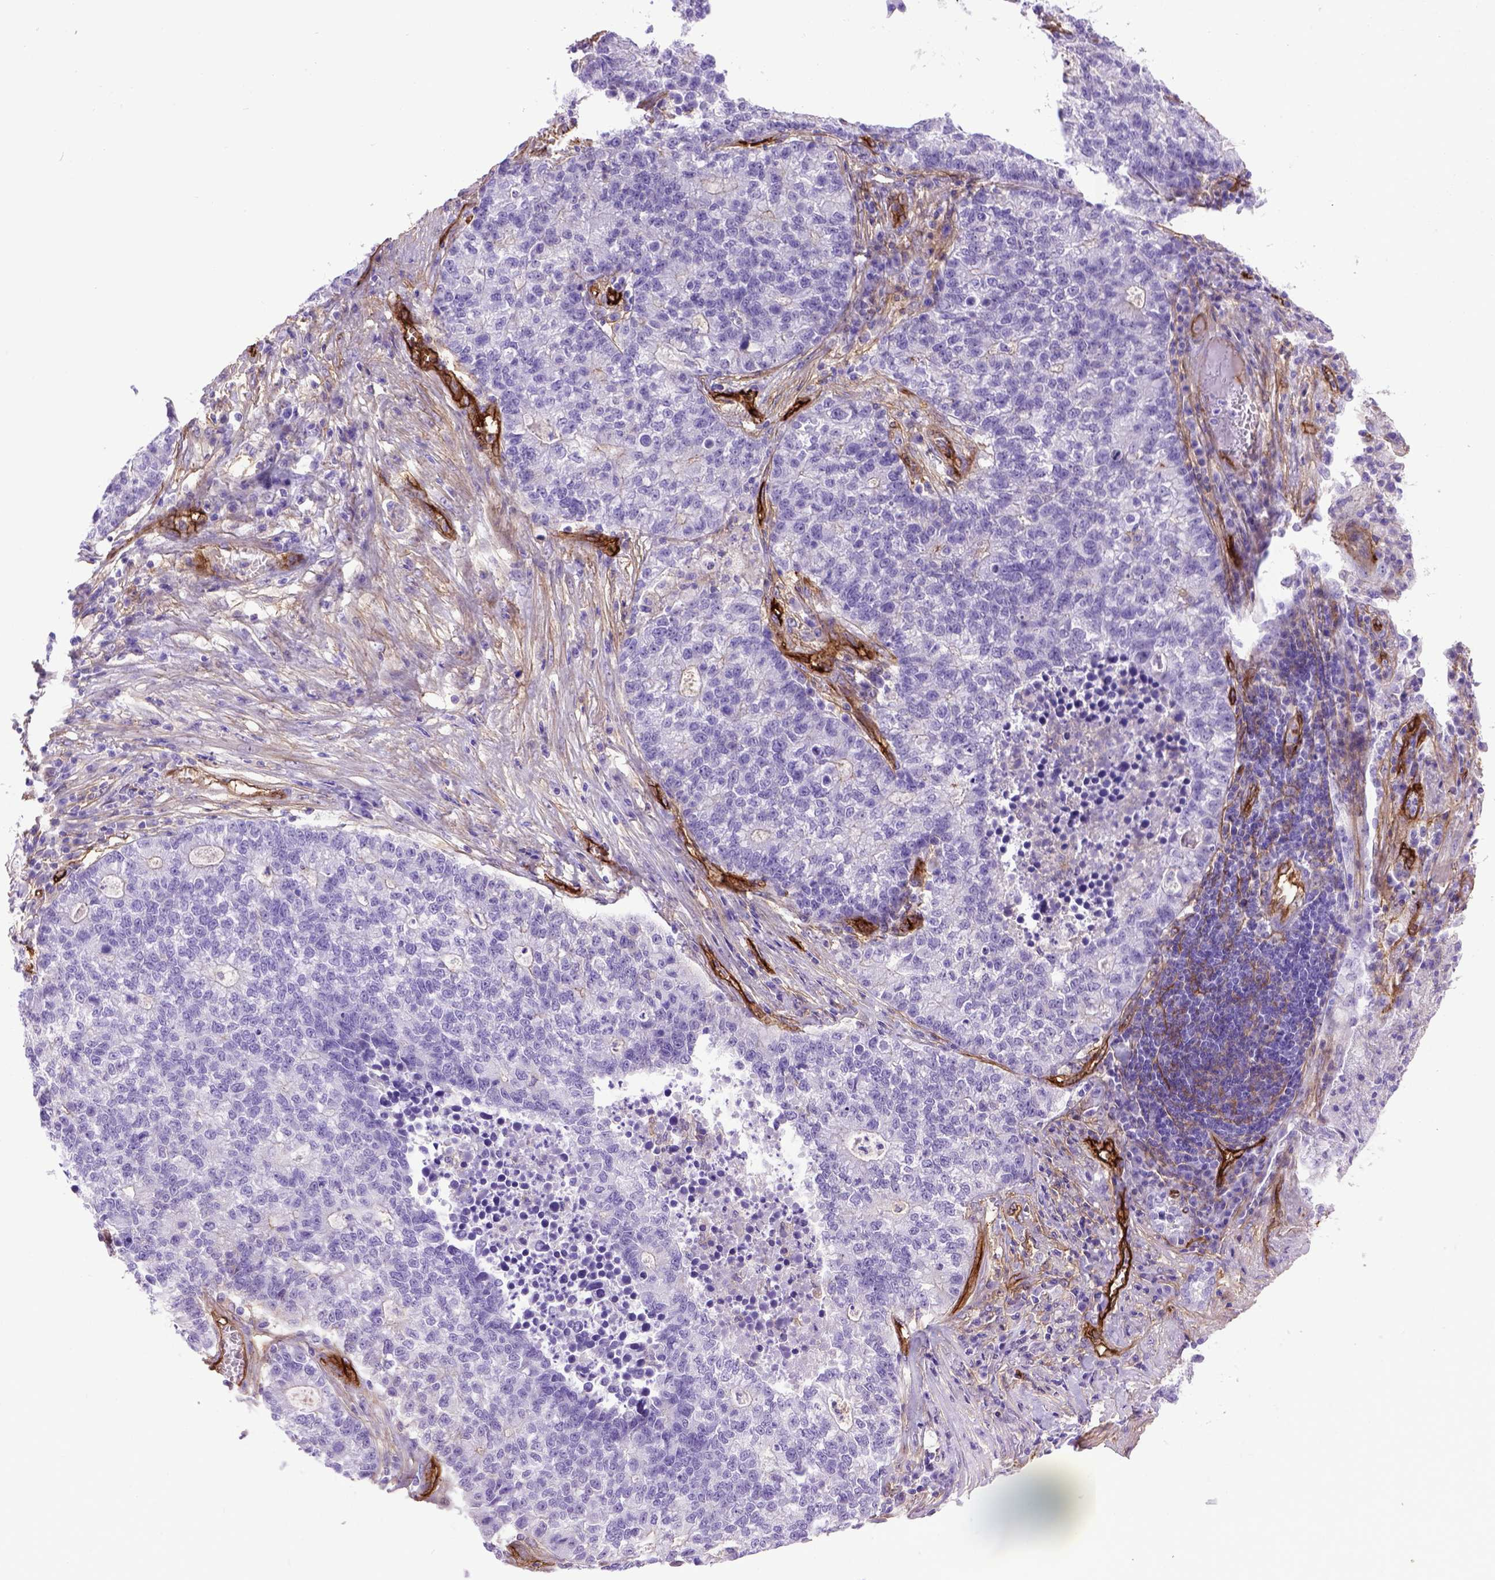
{"staining": {"intensity": "negative", "quantity": "none", "location": "none"}, "tissue": "lung cancer", "cell_type": "Tumor cells", "image_type": "cancer", "snomed": [{"axis": "morphology", "description": "Adenocarcinoma, NOS"}, {"axis": "topography", "description": "Lung"}], "caption": "This is a micrograph of IHC staining of adenocarcinoma (lung), which shows no staining in tumor cells.", "gene": "ENG", "patient": {"sex": "male", "age": 57}}